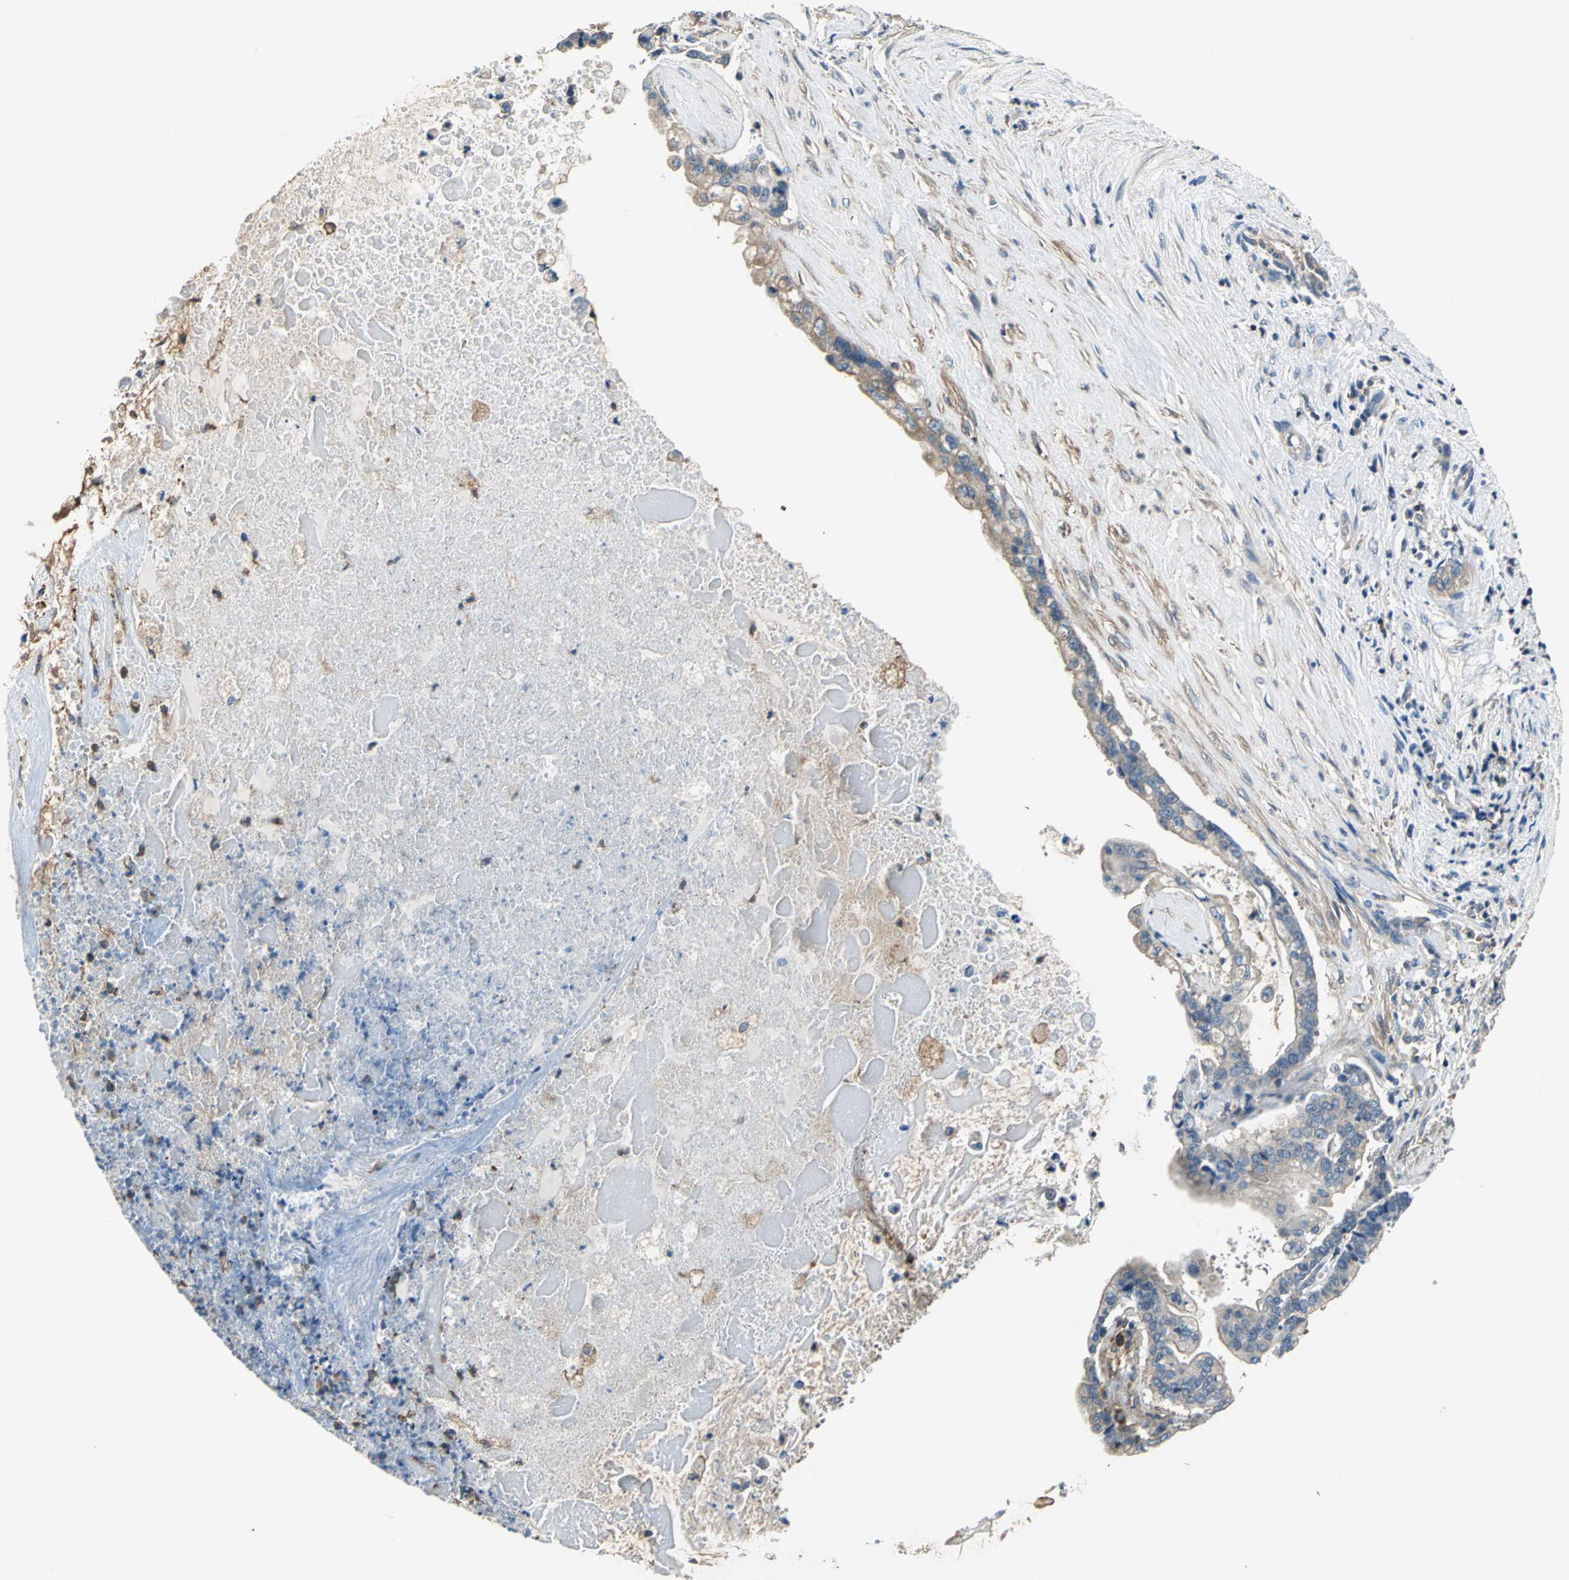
{"staining": {"intensity": "weak", "quantity": ">75%", "location": "cytoplasmic/membranous"}, "tissue": "liver cancer", "cell_type": "Tumor cells", "image_type": "cancer", "snomed": [{"axis": "morphology", "description": "Cholangiocarcinoma"}, {"axis": "topography", "description": "Liver"}], "caption": "Protein staining of liver cancer (cholangiocarcinoma) tissue displays weak cytoplasmic/membranous staining in approximately >75% of tumor cells. Nuclei are stained in blue.", "gene": "DDX3Y", "patient": {"sex": "male", "age": 57}}